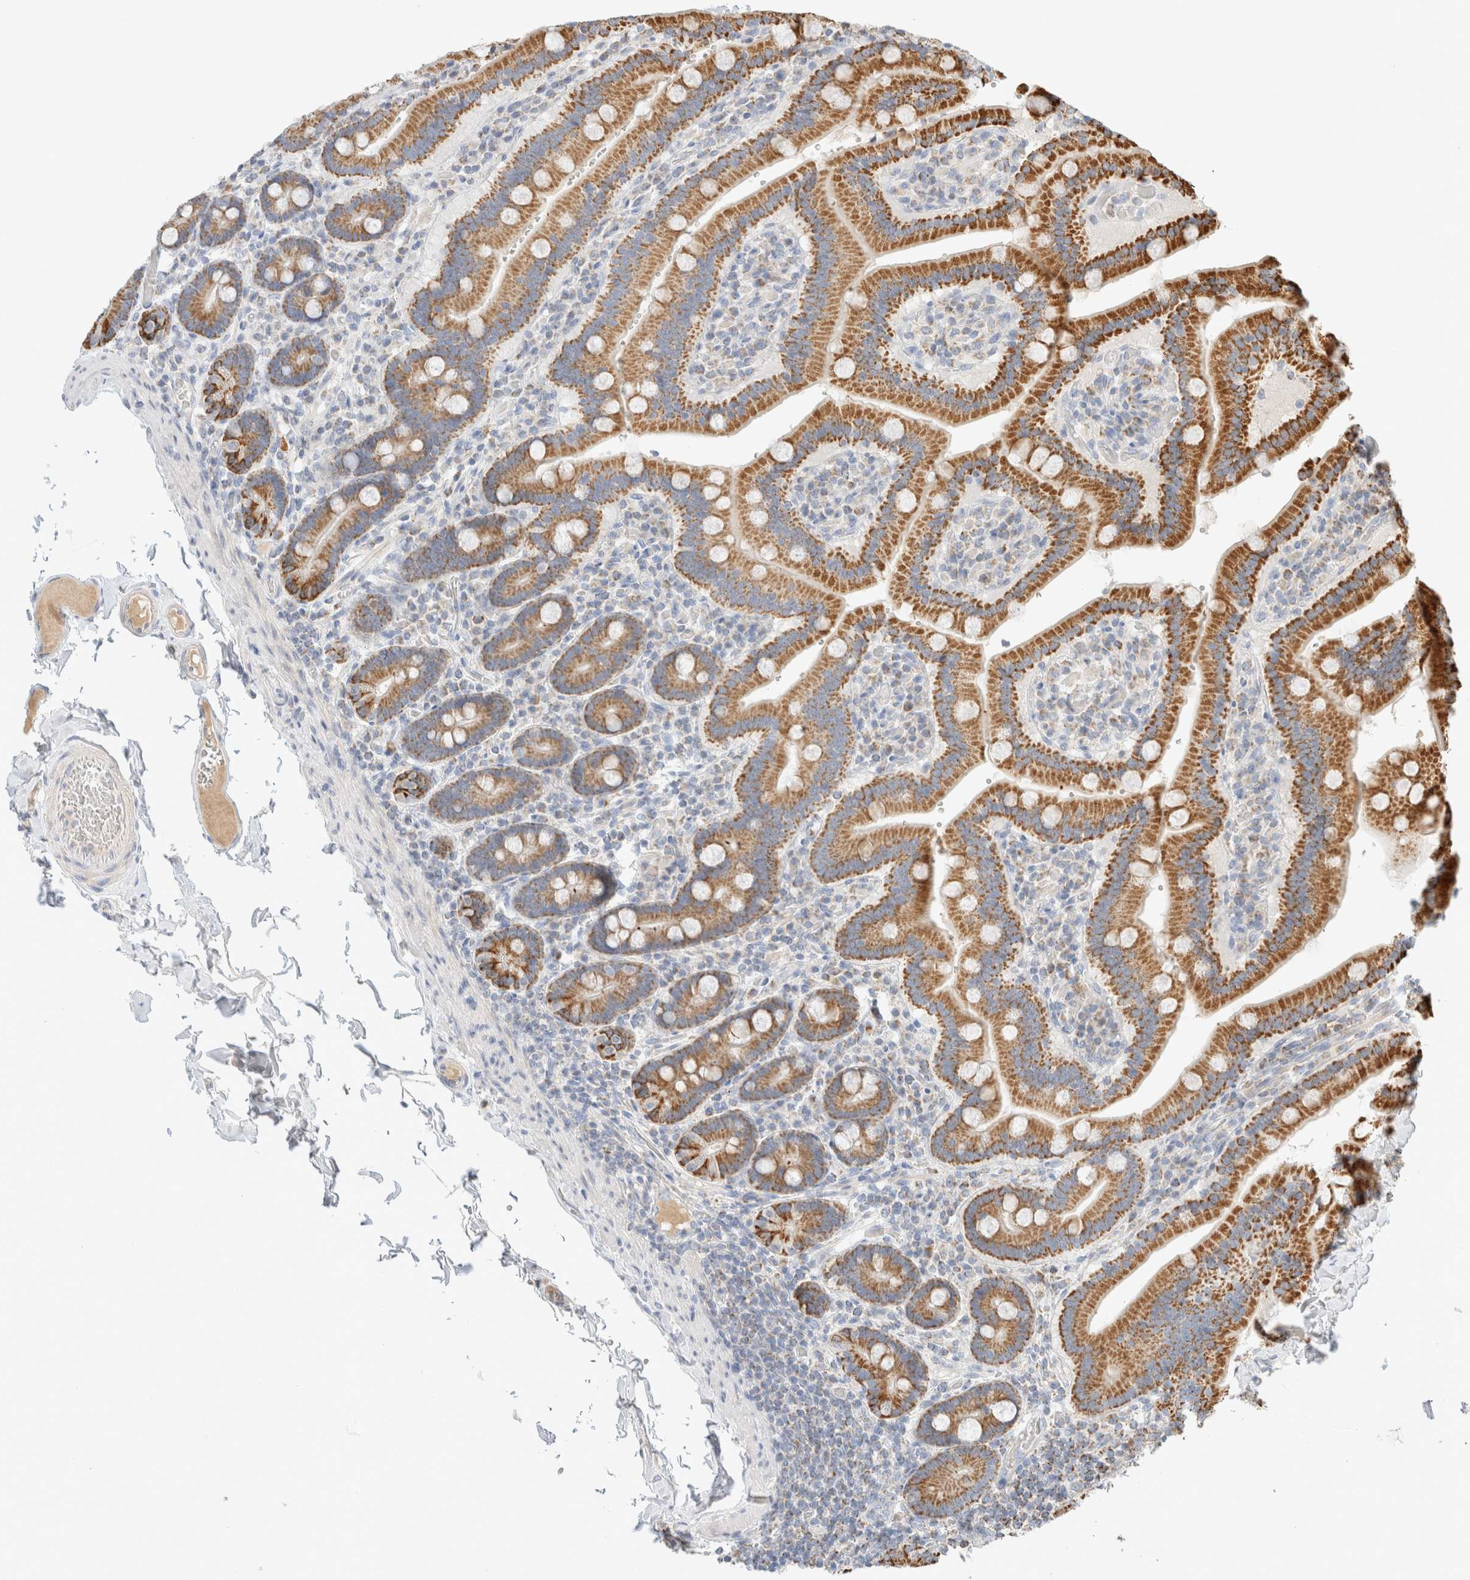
{"staining": {"intensity": "moderate", "quantity": ">75%", "location": "cytoplasmic/membranous"}, "tissue": "duodenum", "cell_type": "Glandular cells", "image_type": "normal", "snomed": [{"axis": "morphology", "description": "Normal tissue, NOS"}, {"axis": "topography", "description": "Duodenum"}], "caption": "This histopathology image reveals IHC staining of unremarkable duodenum, with medium moderate cytoplasmic/membranous expression in about >75% of glandular cells.", "gene": "HDHD3", "patient": {"sex": "female", "age": 62}}